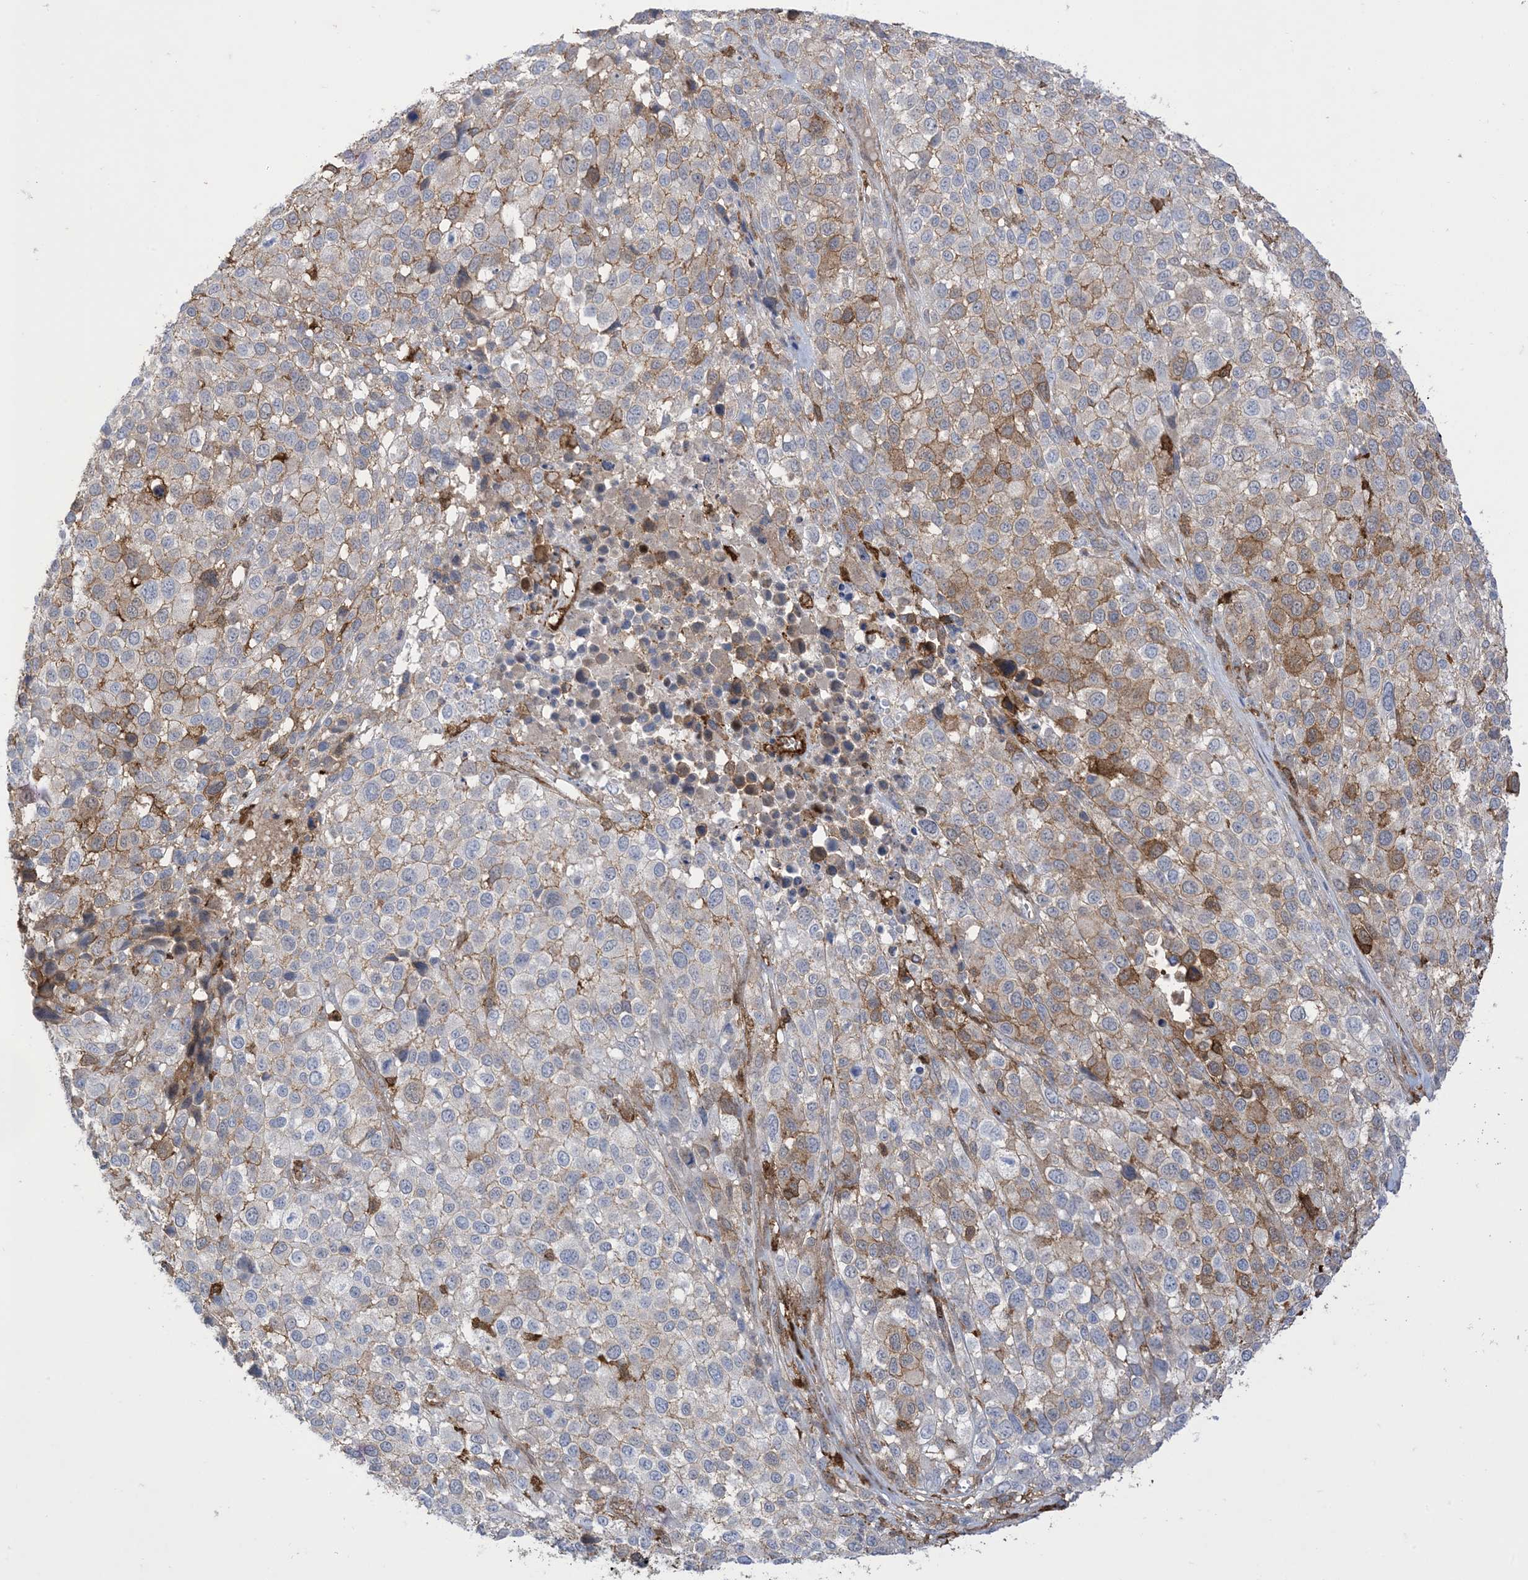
{"staining": {"intensity": "moderate", "quantity": "25%-75%", "location": "cytoplasmic/membranous"}, "tissue": "melanoma", "cell_type": "Tumor cells", "image_type": "cancer", "snomed": [{"axis": "morphology", "description": "Malignant melanoma, NOS"}, {"axis": "topography", "description": "Skin of trunk"}], "caption": "Immunohistochemical staining of malignant melanoma exhibits moderate cytoplasmic/membranous protein staining in approximately 25%-75% of tumor cells.", "gene": "GSN", "patient": {"sex": "male", "age": 71}}